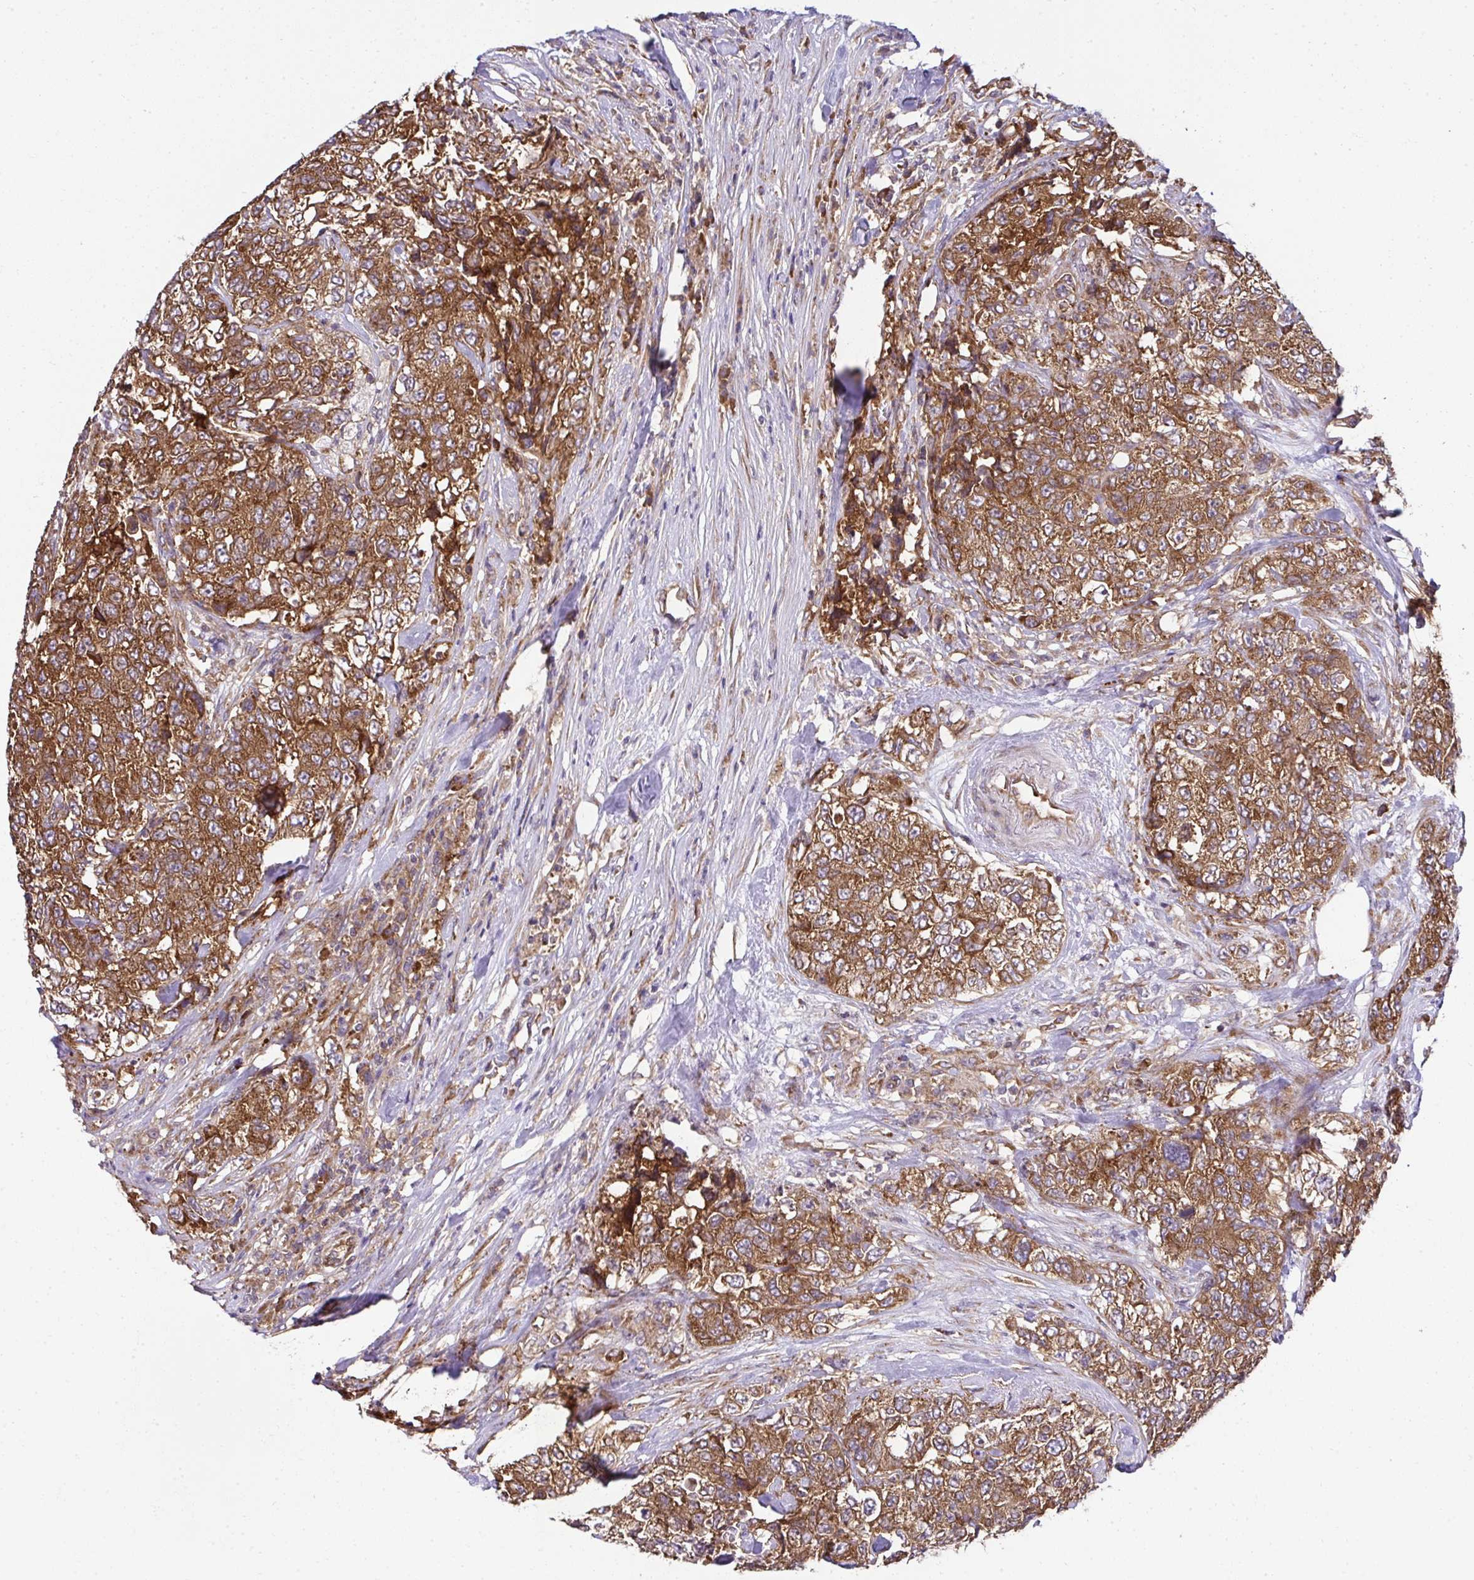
{"staining": {"intensity": "strong", "quantity": ">75%", "location": "cytoplasmic/membranous"}, "tissue": "urothelial cancer", "cell_type": "Tumor cells", "image_type": "cancer", "snomed": [{"axis": "morphology", "description": "Urothelial carcinoma, High grade"}, {"axis": "topography", "description": "Urinary bladder"}], "caption": "An immunohistochemistry (IHC) photomicrograph of neoplastic tissue is shown. Protein staining in brown highlights strong cytoplasmic/membranous positivity in urothelial cancer within tumor cells.", "gene": "RPS7", "patient": {"sex": "female", "age": 78}}